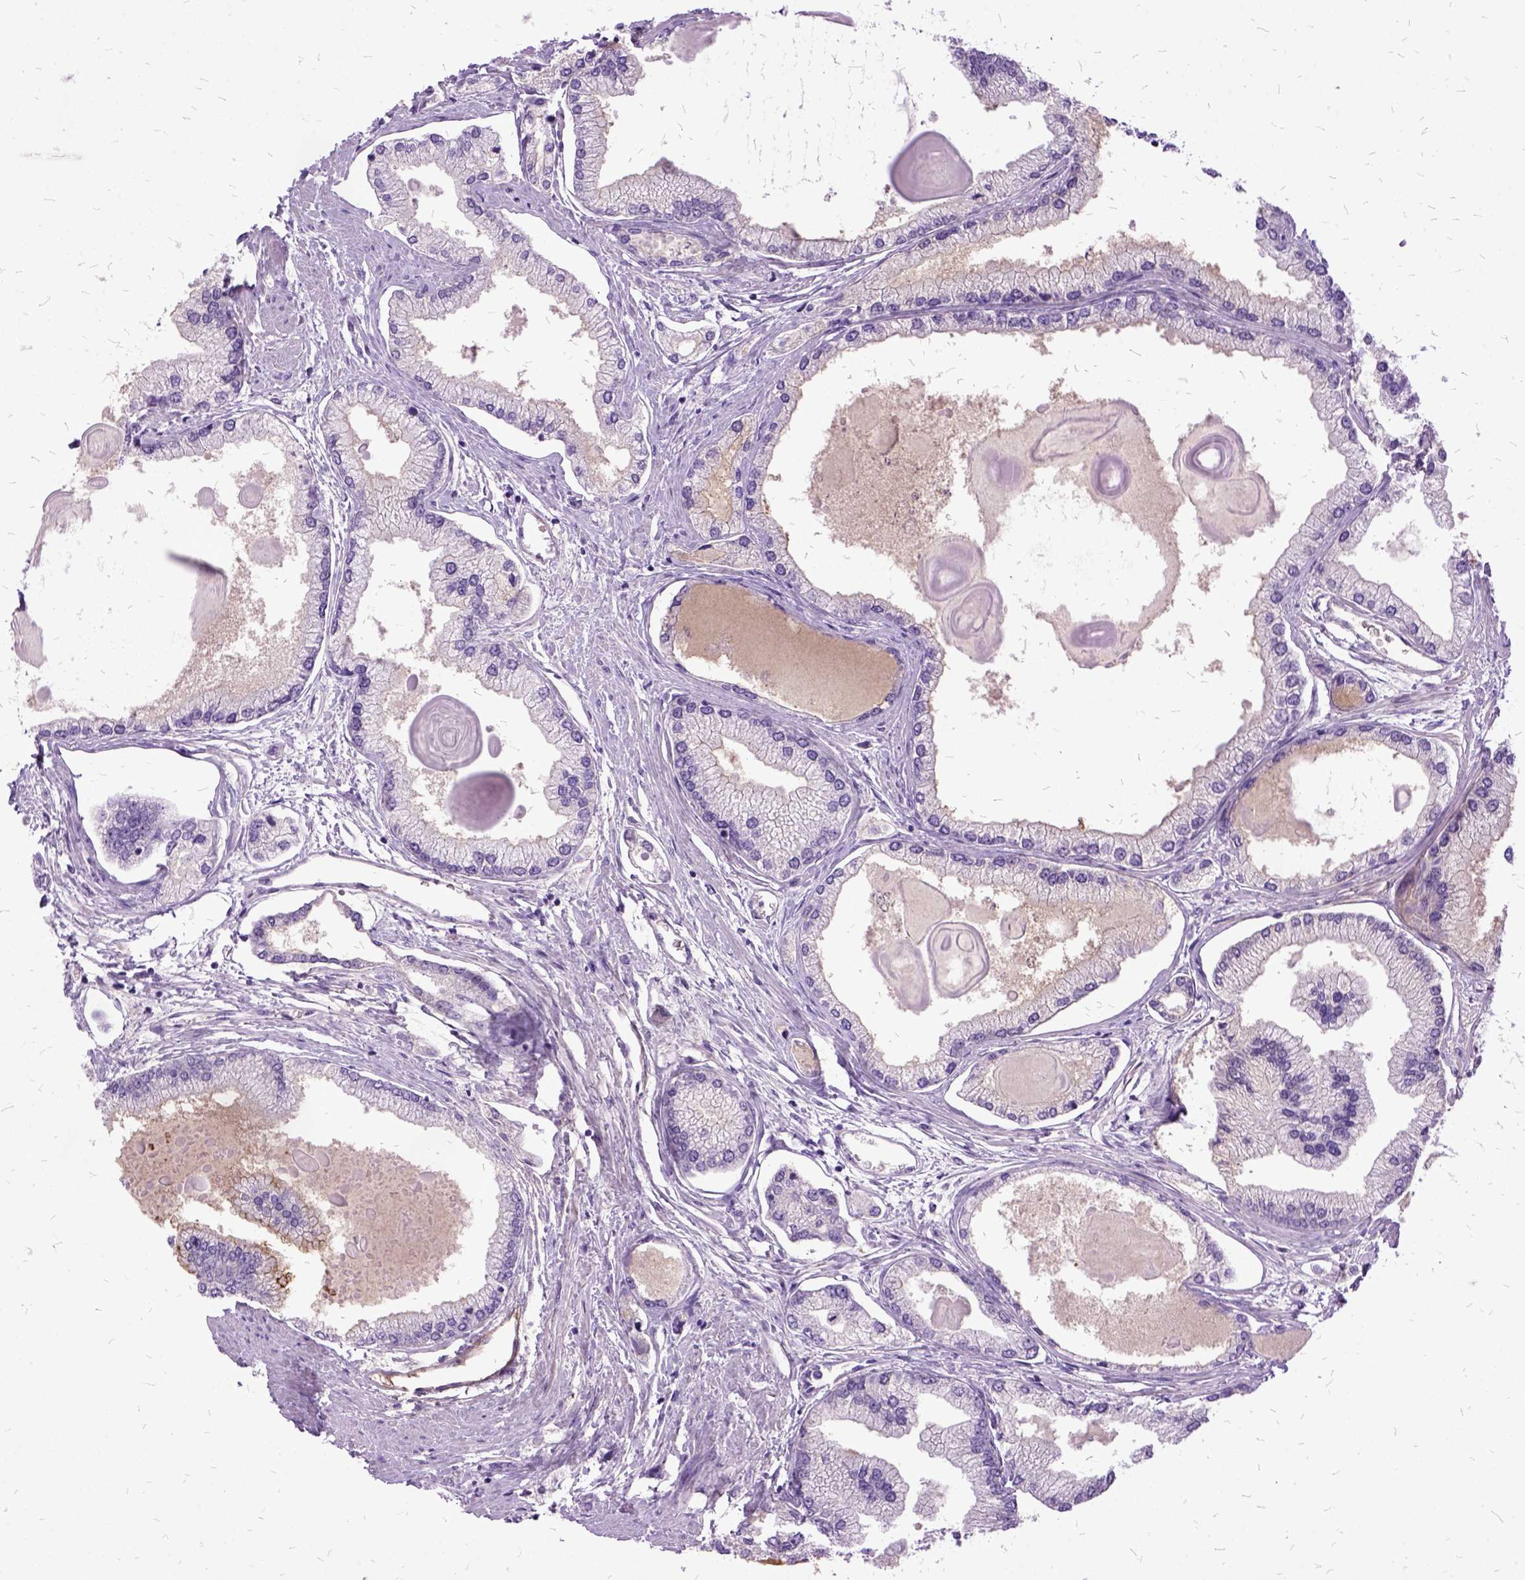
{"staining": {"intensity": "negative", "quantity": "none", "location": "none"}, "tissue": "prostate cancer", "cell_type": "Tumor cells", "image_type": "cancer", "snomed": [{"axis": "morphology", "description": "Adenocarcinoma, High grade"}, {"axis": "topography", "description": "Prostate"}], "caption": "IHC of adenocarcinoma (high-grade) (prostate) shows no staining in tumor cells. Brightfield microscopy of immunohistochemistry stained with DAB (brown) and hematoxylin (blue), captured at high magnification.", "gene": "MME", "patient": {"sex": "male", "age": 68}}